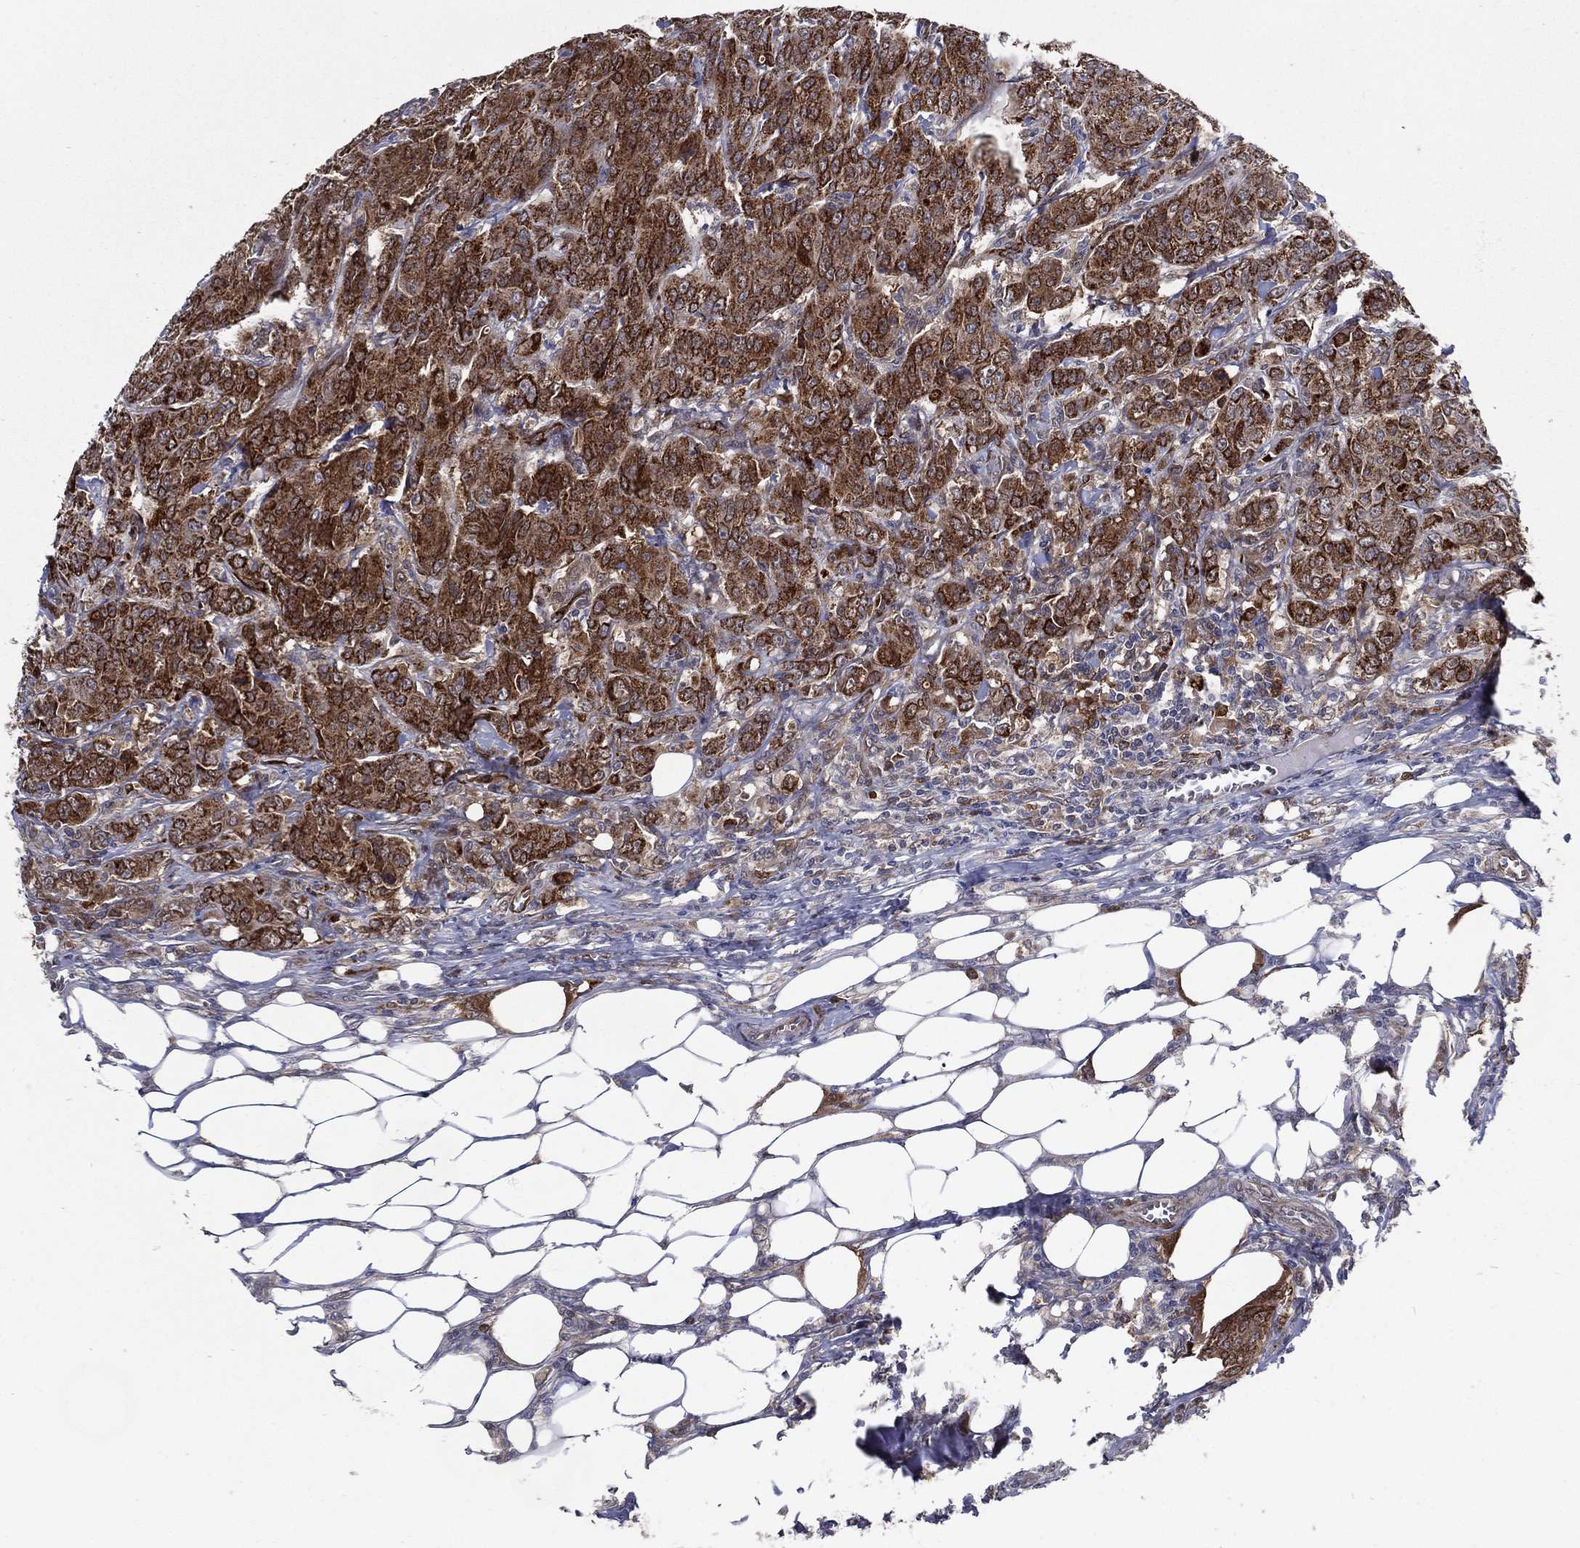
{"staining": {"intensity": "strong", "quantity": ">75%", "location": "cytoplasmic/membranous"}, "tissue": "breast cancer", "cell_type": "Tumor cells", "image_type": "cancer", "snomed": [{"axis": "morphology", "description": "Duct carcinoma"}, {"axis": "topography", "description": "Breast"}], "caption": "Infiltrating ductal carcinoma (breast) tissue shows strong cytoplasmic/membranous expression in approximately >75% of tumor cells, visualized by immunohistochemistry.", "gene": "ARHGAP11A", "patient": {"sex": "female", "age": 43}}